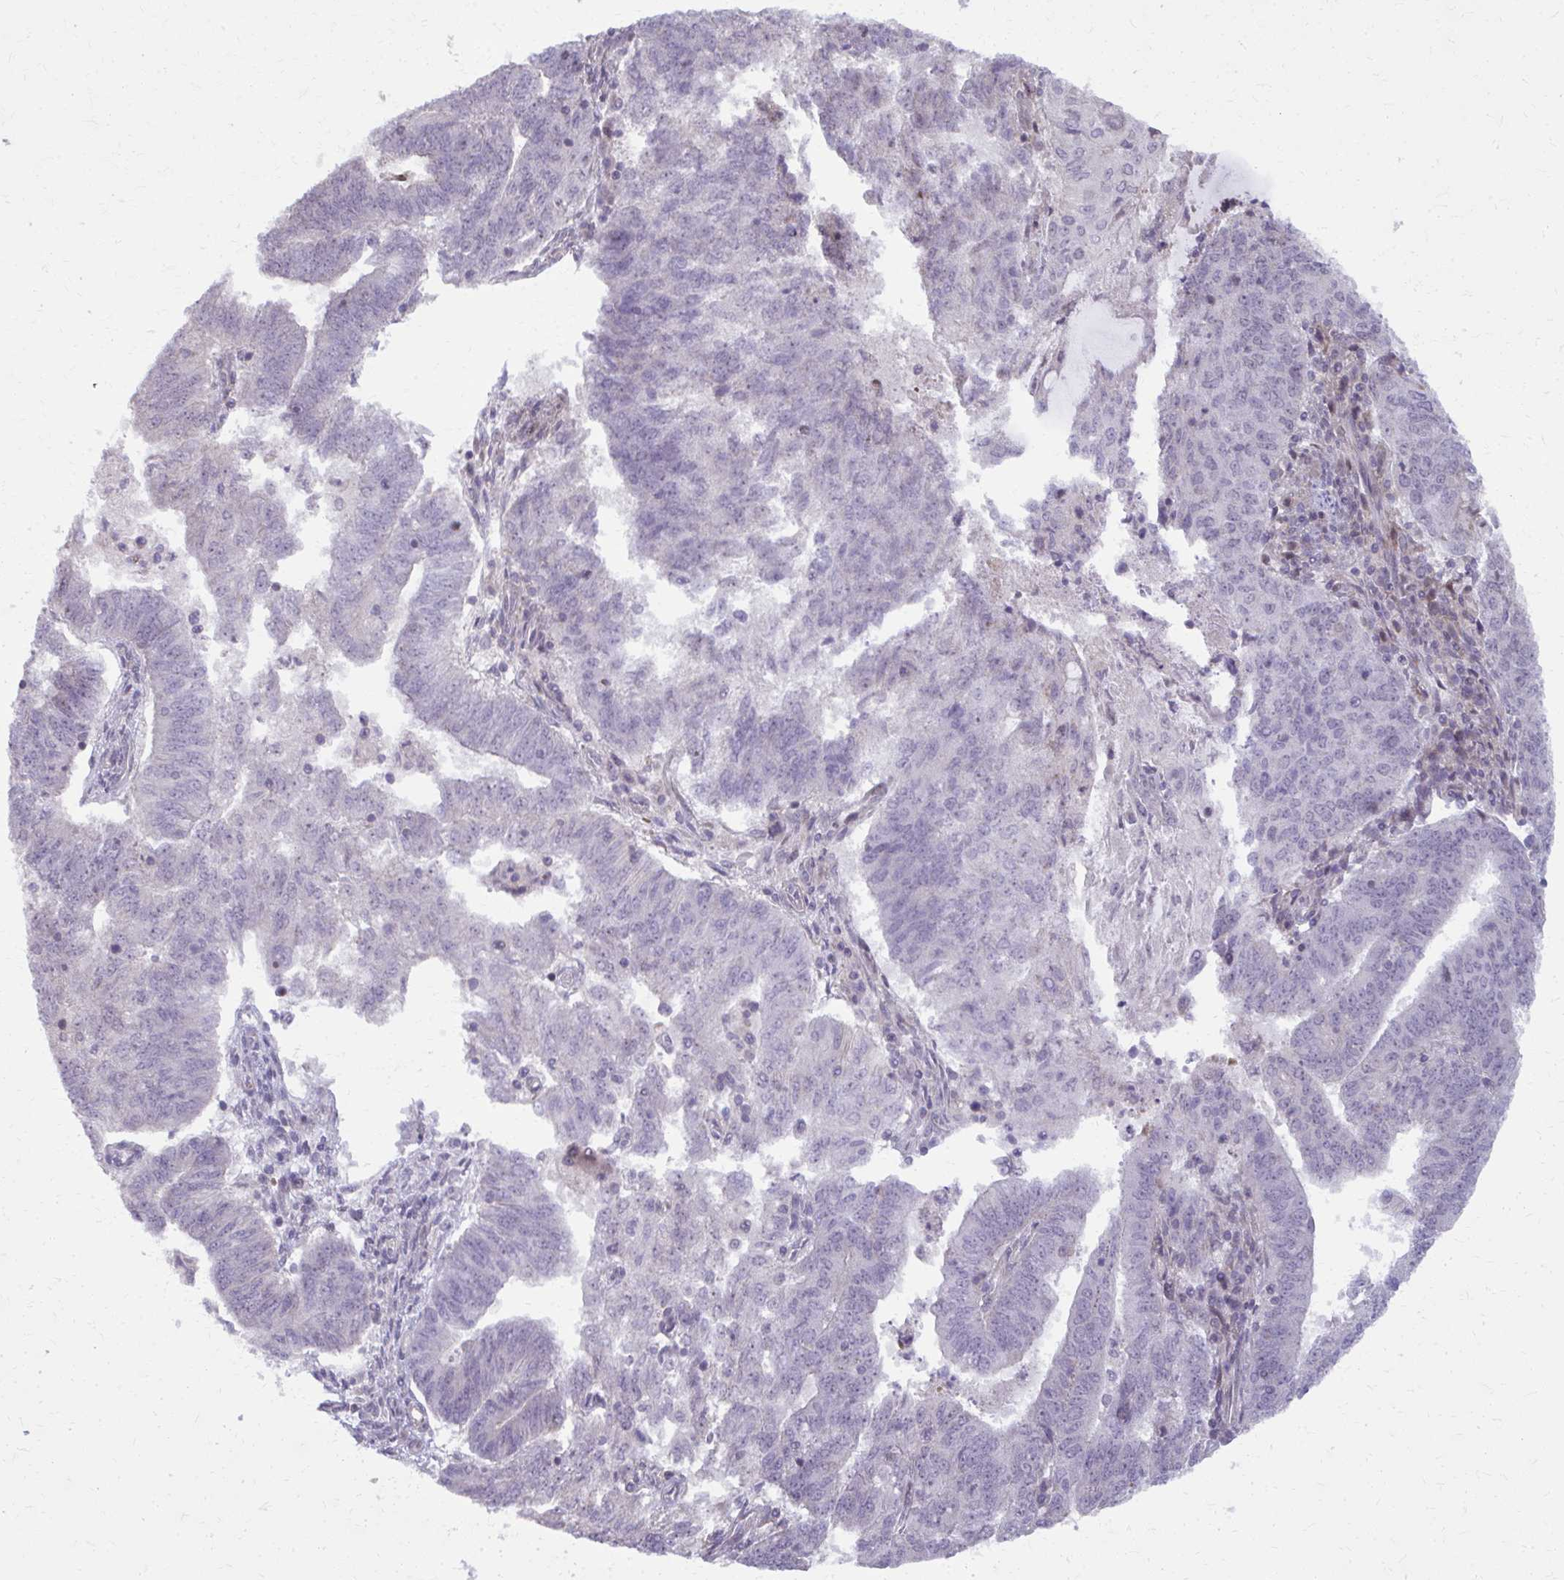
{"staining": {"intensity": "negative", "quantity": "none", "location": "none"}, "tissue": "endometrial cancer", "cell_type": "Tumor cells", "image_type": "cancer", "snomed": [{"axis": "morphology", "description": "Adenocarcinoma, NOS"}, {"axis": "topography", "description": "Endometrium"}], "caption": "DAB immunohistochemical staining of endometrial cancer (adenocarcinoma) demonstrates no significant expression in tumor cells.", "gene": "MAF1", "patient": {"sex": "female", "age": 82}}